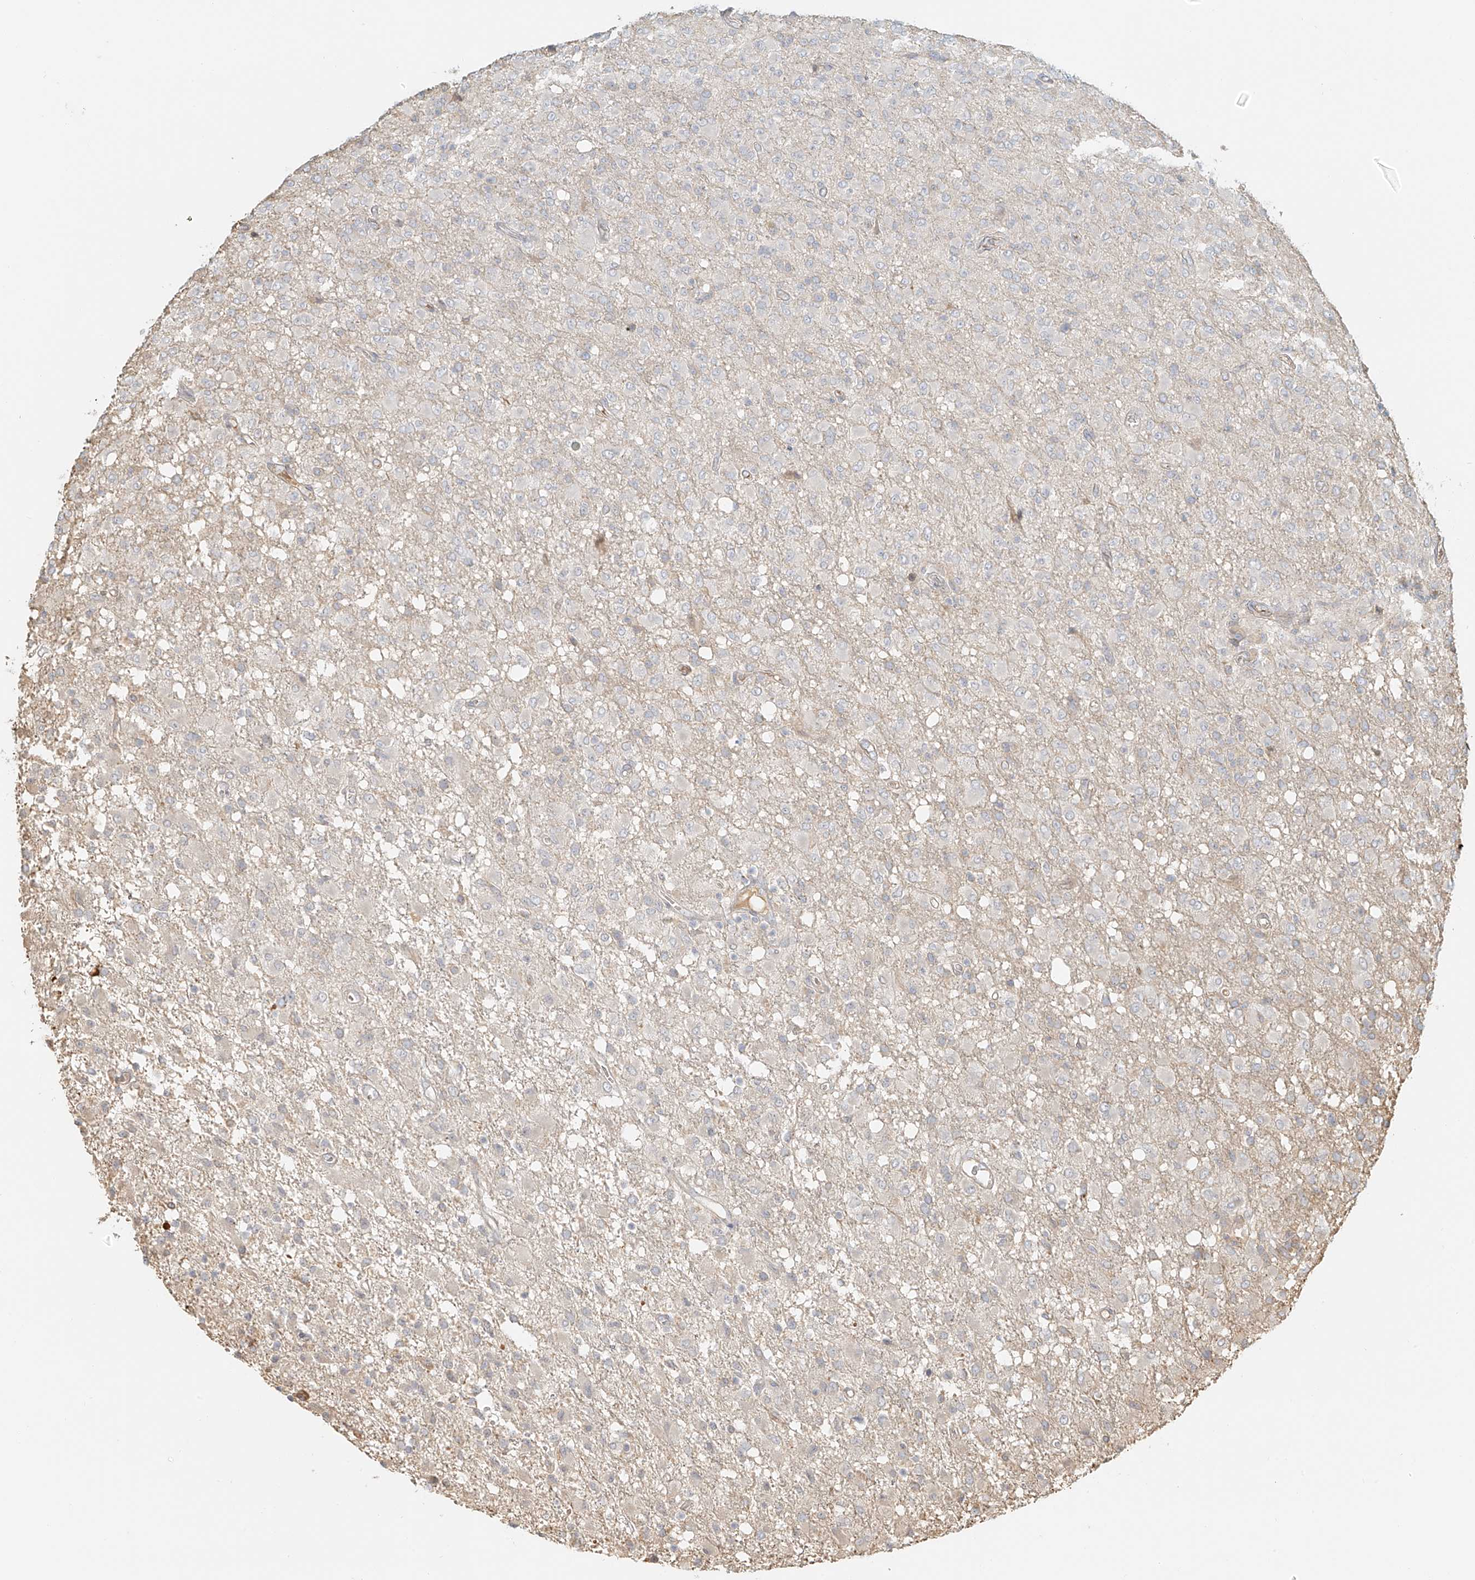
{"staining": {"intensity": "negative", "quantity": "none", "location": "none"}, "tissue": "glioma", "cell_type": "Tumor cells", "image_type": "cancer", "snomed": [{"axis": "morphology", "description": "Glioma, malignant, High grade"}, {"axis": "topography", "description": "Brain"}], "caption": "High power microscopy photomicrograph of an IHC image of high-grade glioma (malignant), revealing no significant staining in tumor cells.", "gene": "UPK1B", "patient": {"sex": "female", "age": 57}}